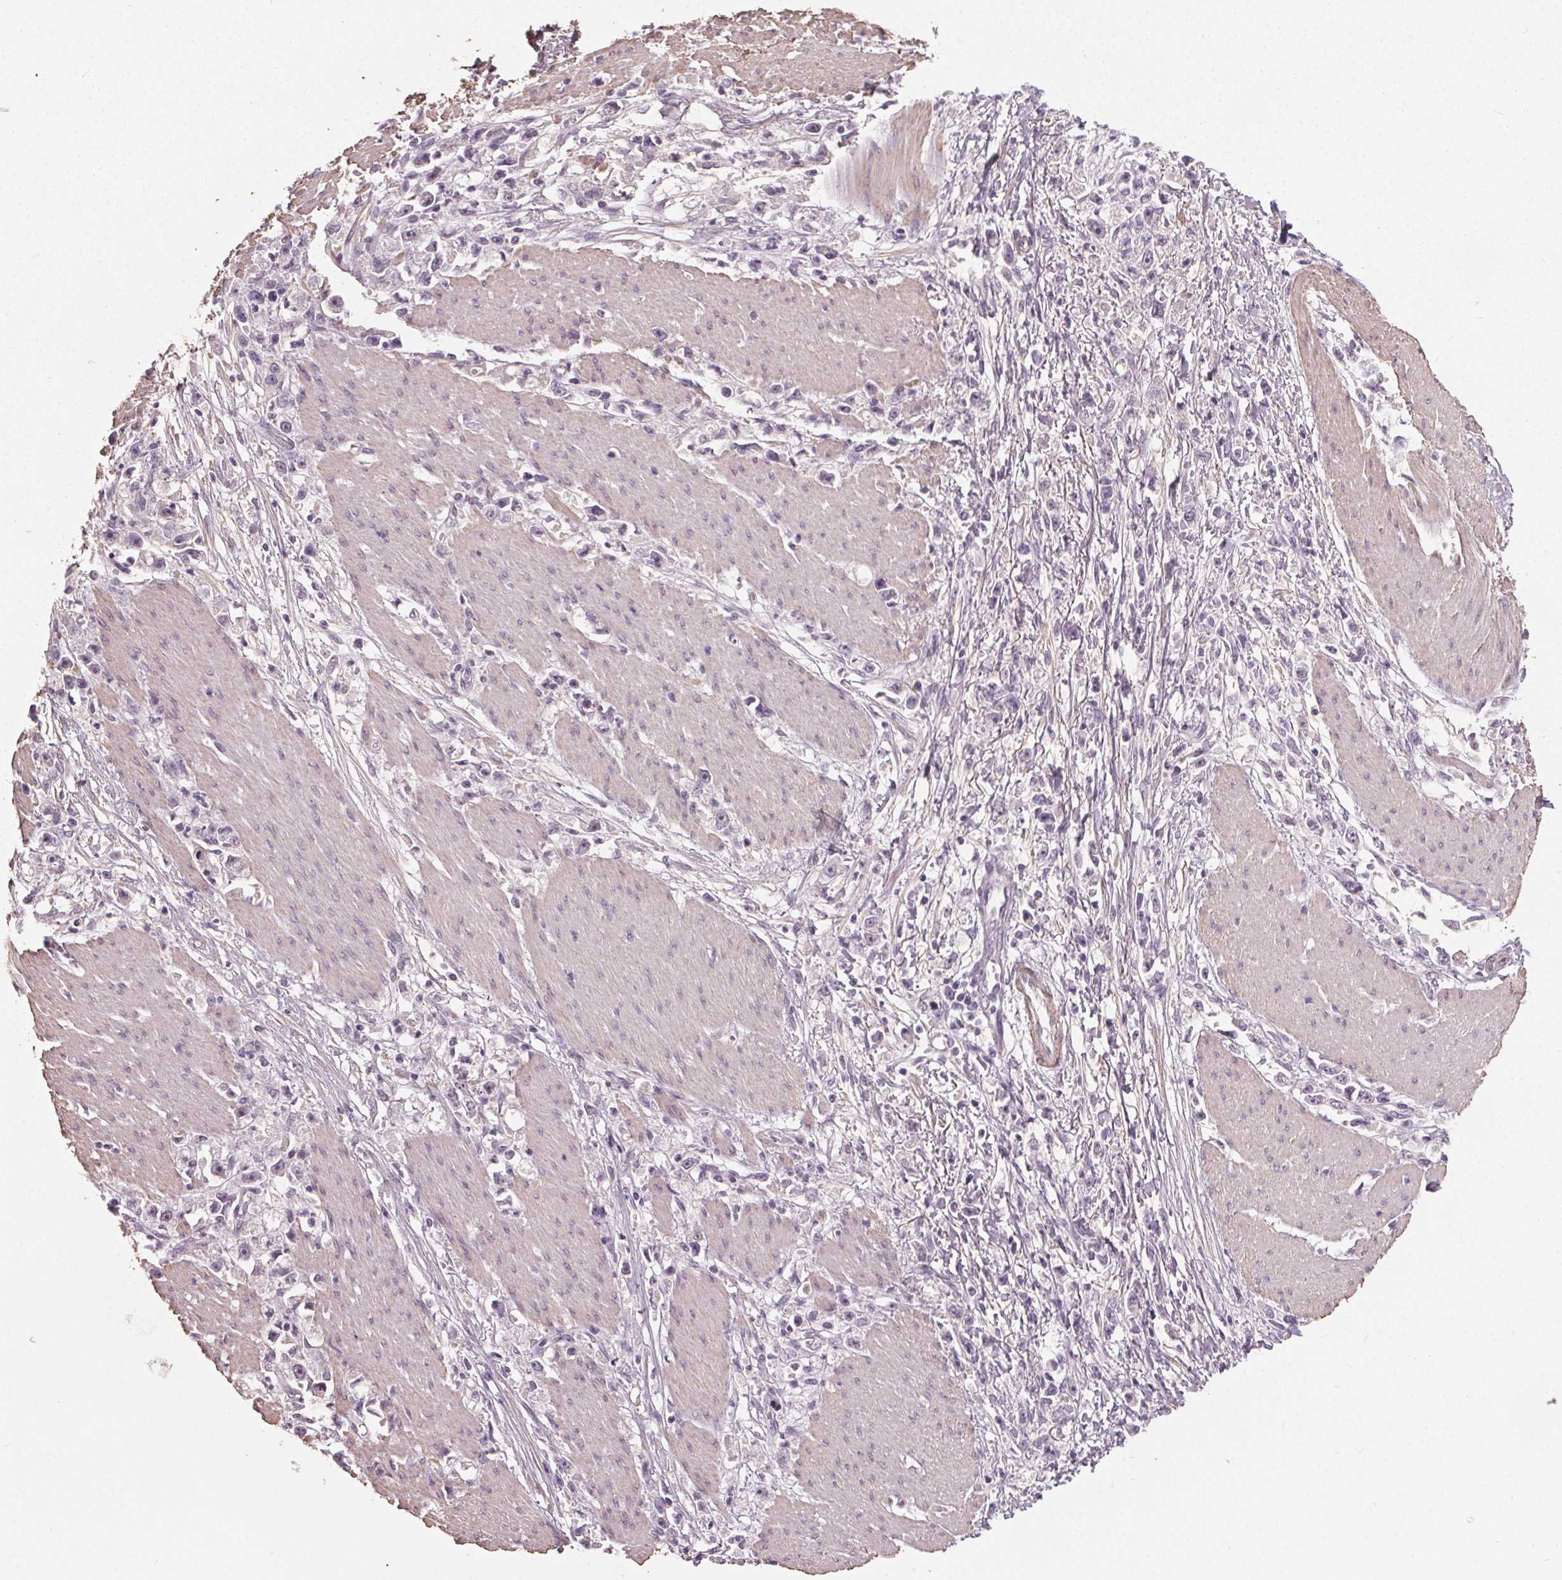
{"staining": {"intensity": "negative", "quantity": "none", "location": "none"}, "tissue": "stomach cancer", "cell_type": "Tumor cells", "image_type": "cancer", "snomed": [{"axis": "morphology", "description": "Adenocarcinoma, NOS"}, {"axis": "topography", "description": "Stomach"}], "caption": "DAB (3,3'-diaminobenzidine) immunohistochemical staining of stomach cancer (adenocarcinoma) displays no significant staining in tumor cells.", "gene": "PKP1", "patient": {"sex": "female", "age": 59}}